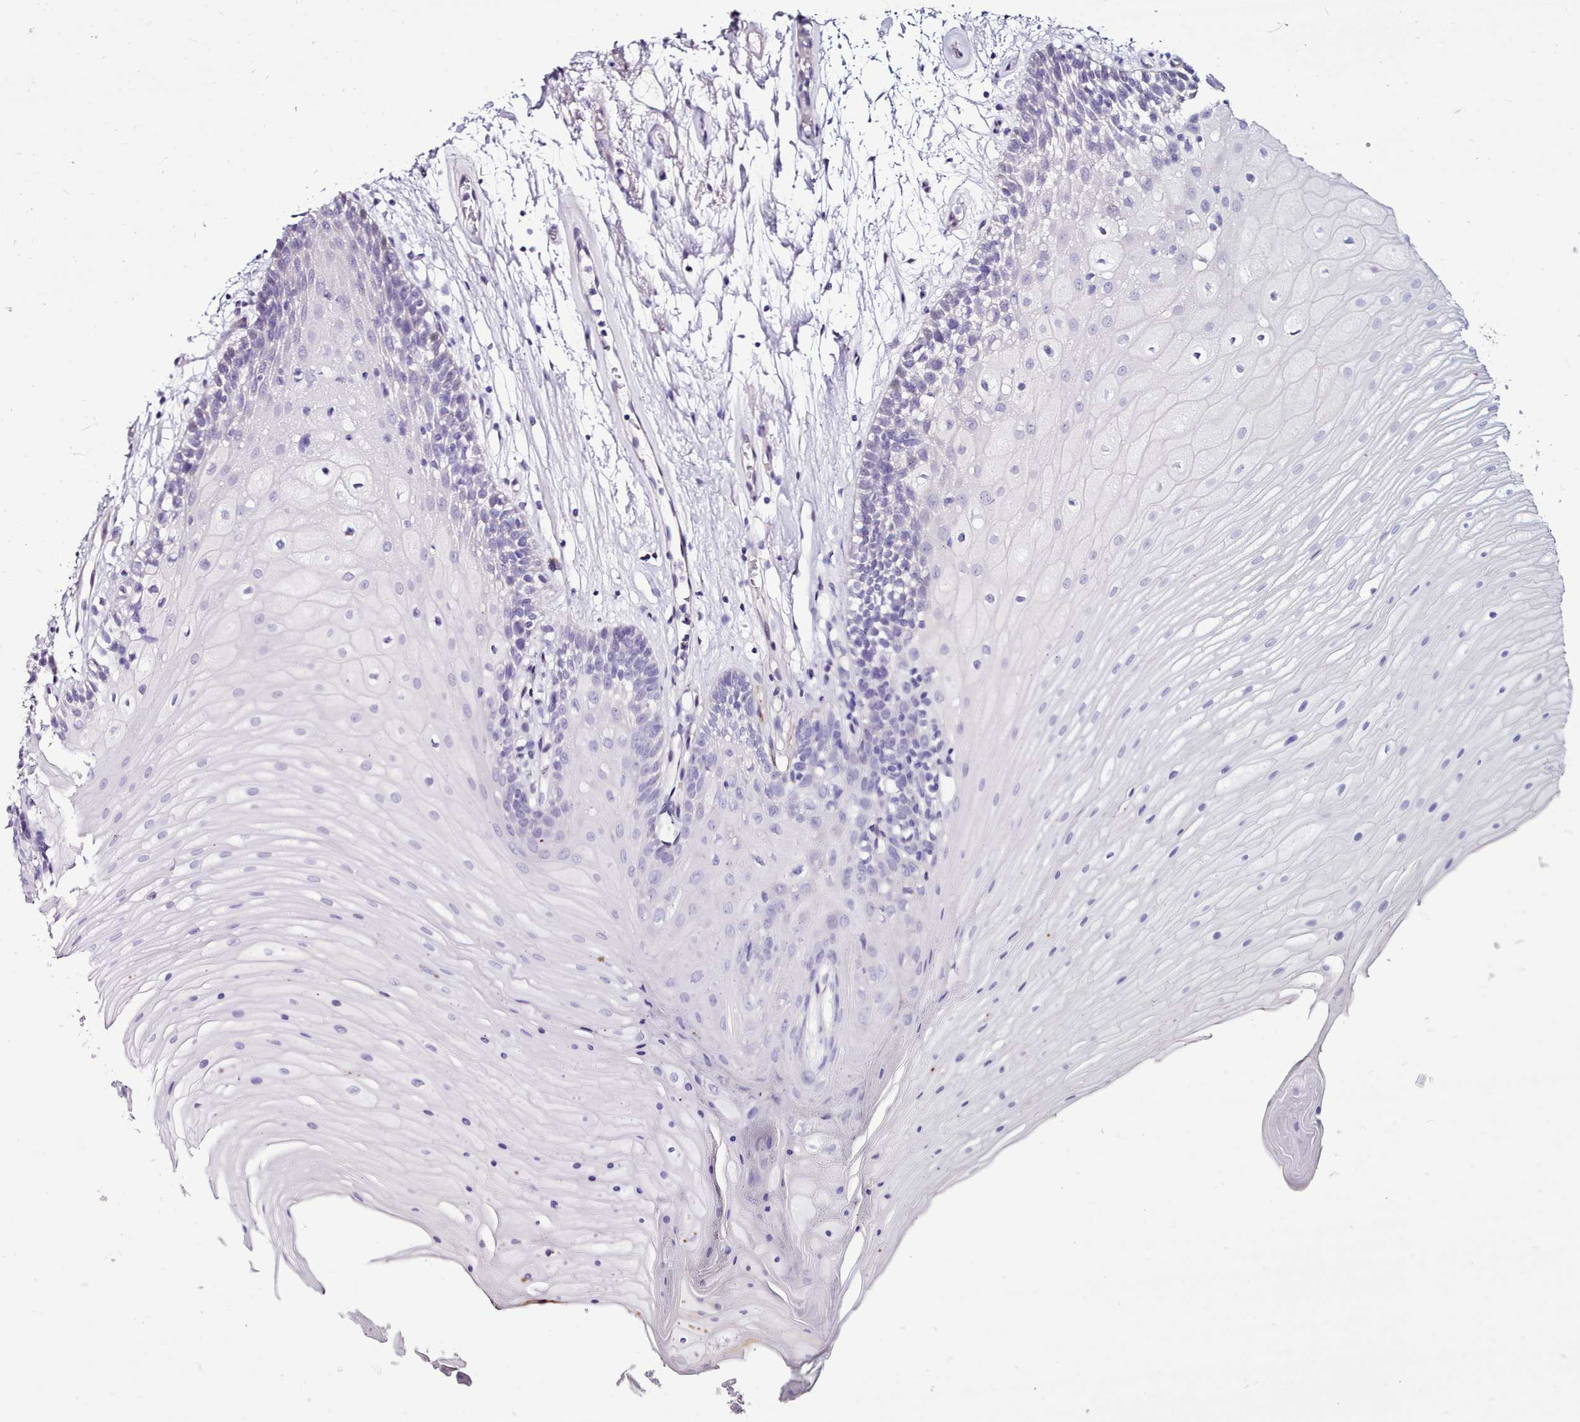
{"staining": {"intensity": "negative", "quantity": "none", "location": "none"}, "tissue": "oral mucosa", "cell_type": "Squamous epithelial cells", "image_type": "normal", "snomed": [{"axis": "morphology", "description": "Normal tissue, NOS"}, {"axis": "topography", "description": "Oral tissue"}], "caption": "The image reveals no staining of squamous epithelial cells in benign oral mucosa. (Immunohistochemistry, brightfield microscopy, high magnification).", "gene": "TMEM253", "patient": {"sex": "female", "age": 80}}